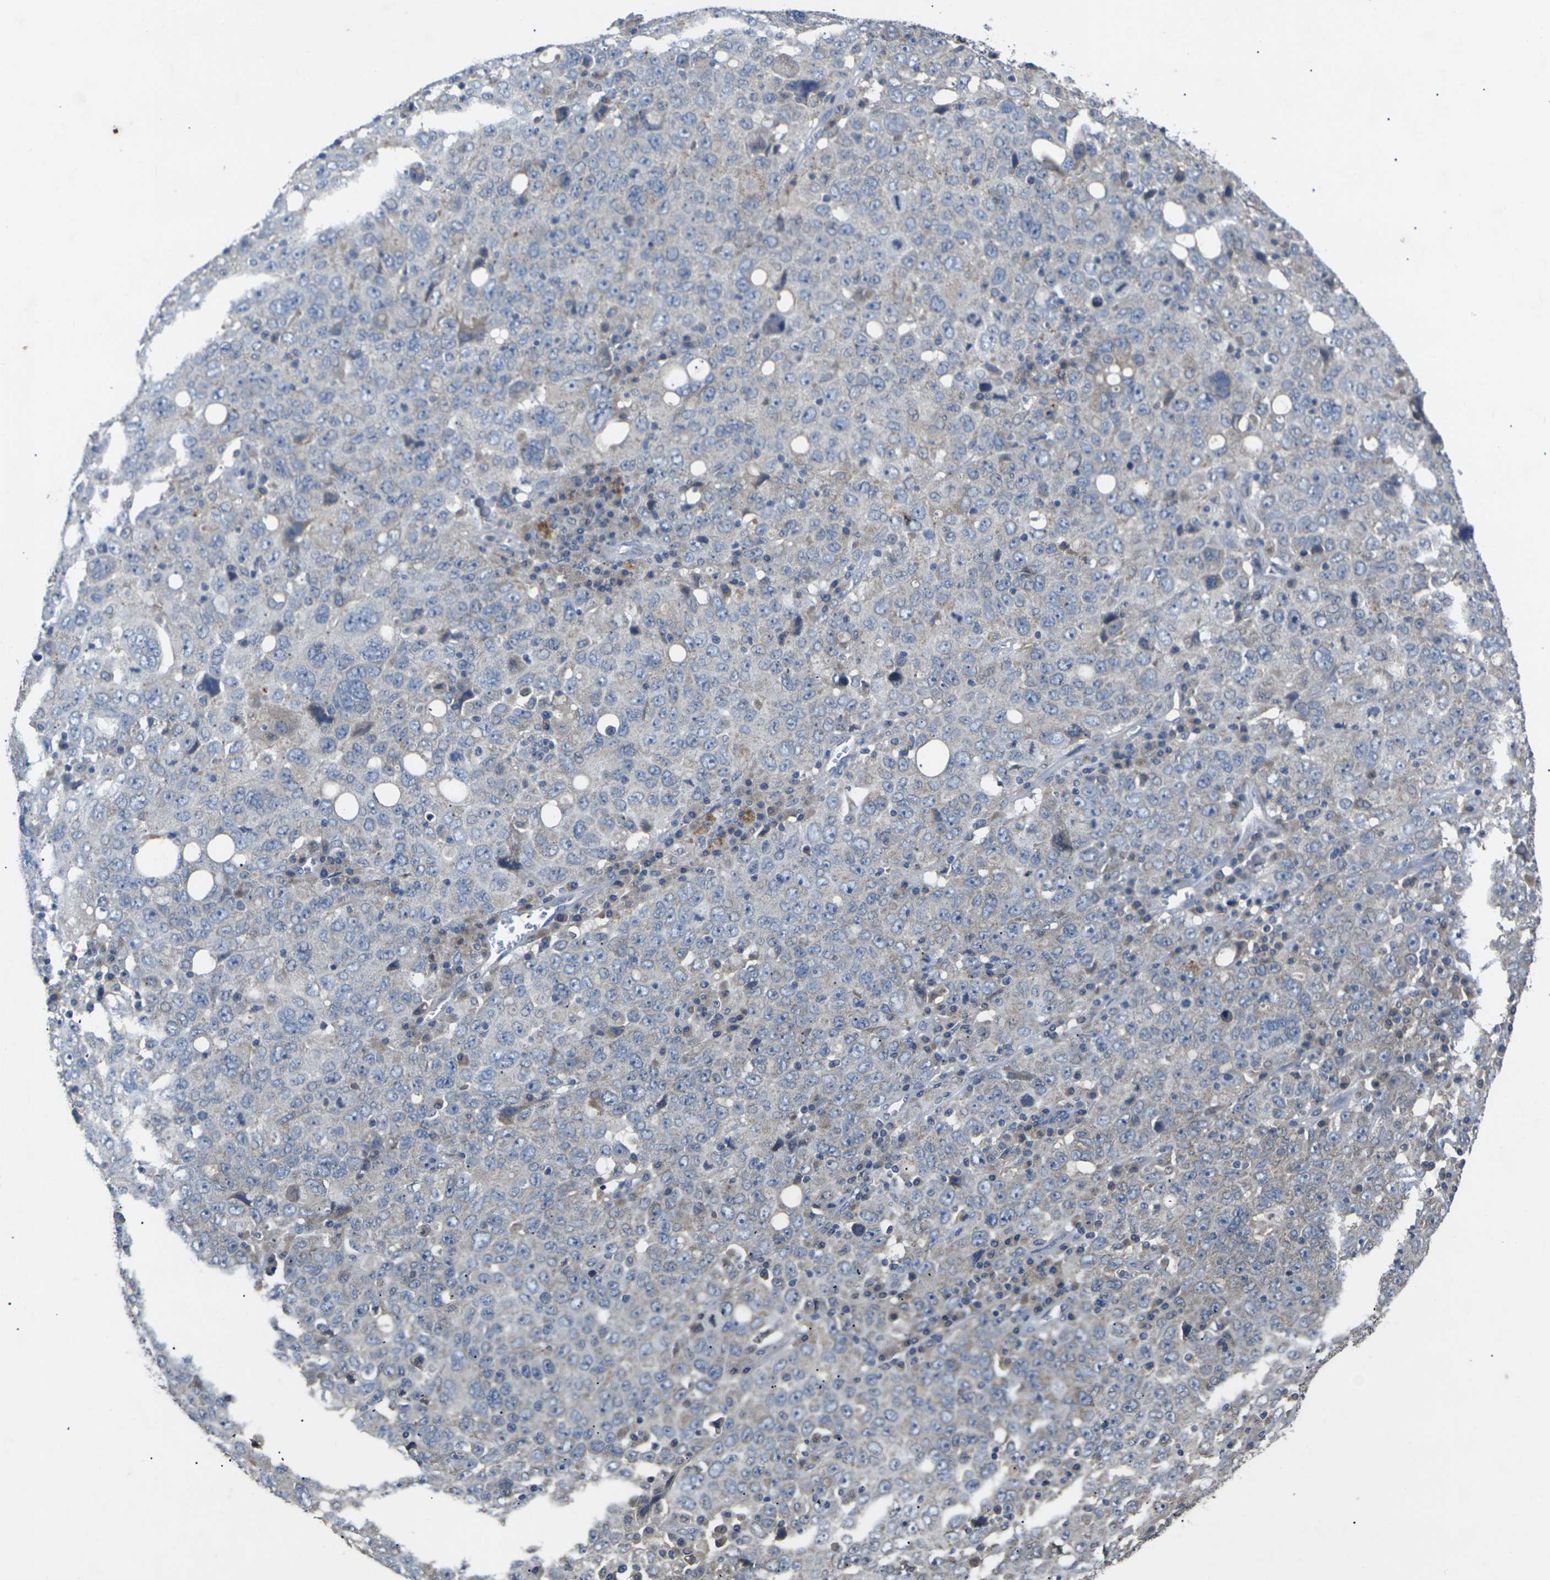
{"staining": {"intensity": "negative", "quantity": "none", "location": "none"}, "tissue": "ovarian cancer", "cell_type": "Tumor cells", "image_type": "cancer", "snomed": [{"axis": "morphology", "description": "Carcinoma, endometroid"}, {"axis": "topography", "description": "Ovary"}], "caption": "The immunohistochemistry (IHC) histopathology image has no significant staining in tumor cells of ovarian endometroid carcinoma tissue.", "gene": "SLC2A2", "patient": {"sex": "female", "age": 62}}